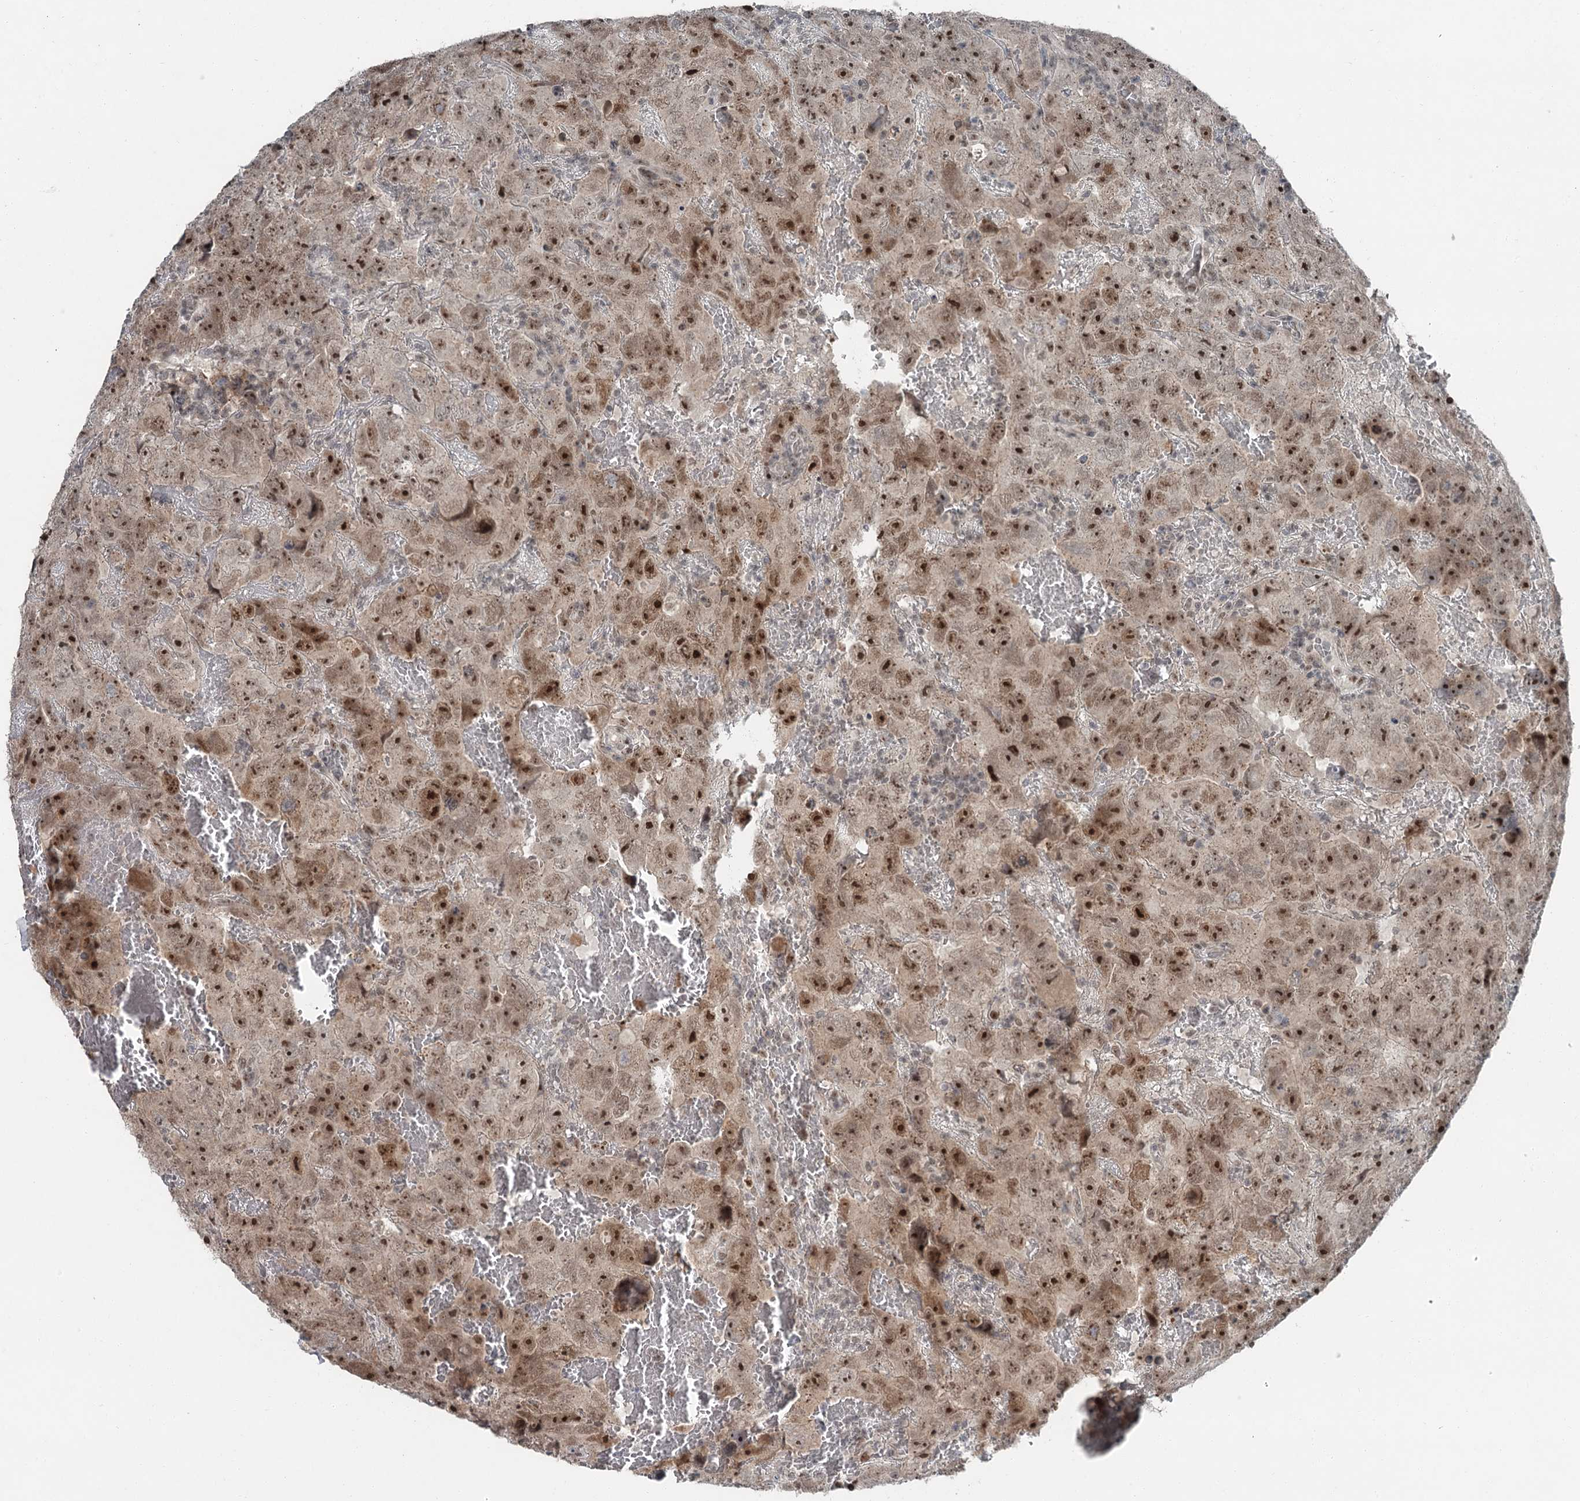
{"staining": {"intensity": "moderate", "quantity": ">75%", "location": "cytoplasmic/membranous,nuclear"}, "tissue": "testis cancer", "cell_type": "Tumor cells", "image_type": "cancer", "snomed": [{"axis": "morphology", "description": "Carcinoma, Embryonal, NOS"}, {"axis": "topography", "description": "Testis"}], "caption": "Embryonal carcinoma (testis) tissue demonstrates moderate cytoplasmic/membranous and nuclear expression in approximately >75% of tumor cells (DAB IHC with brightfield microscopy, high magnification).", "gene": "EXOSC1", "patient": {"sex": "male", "age": 45}}